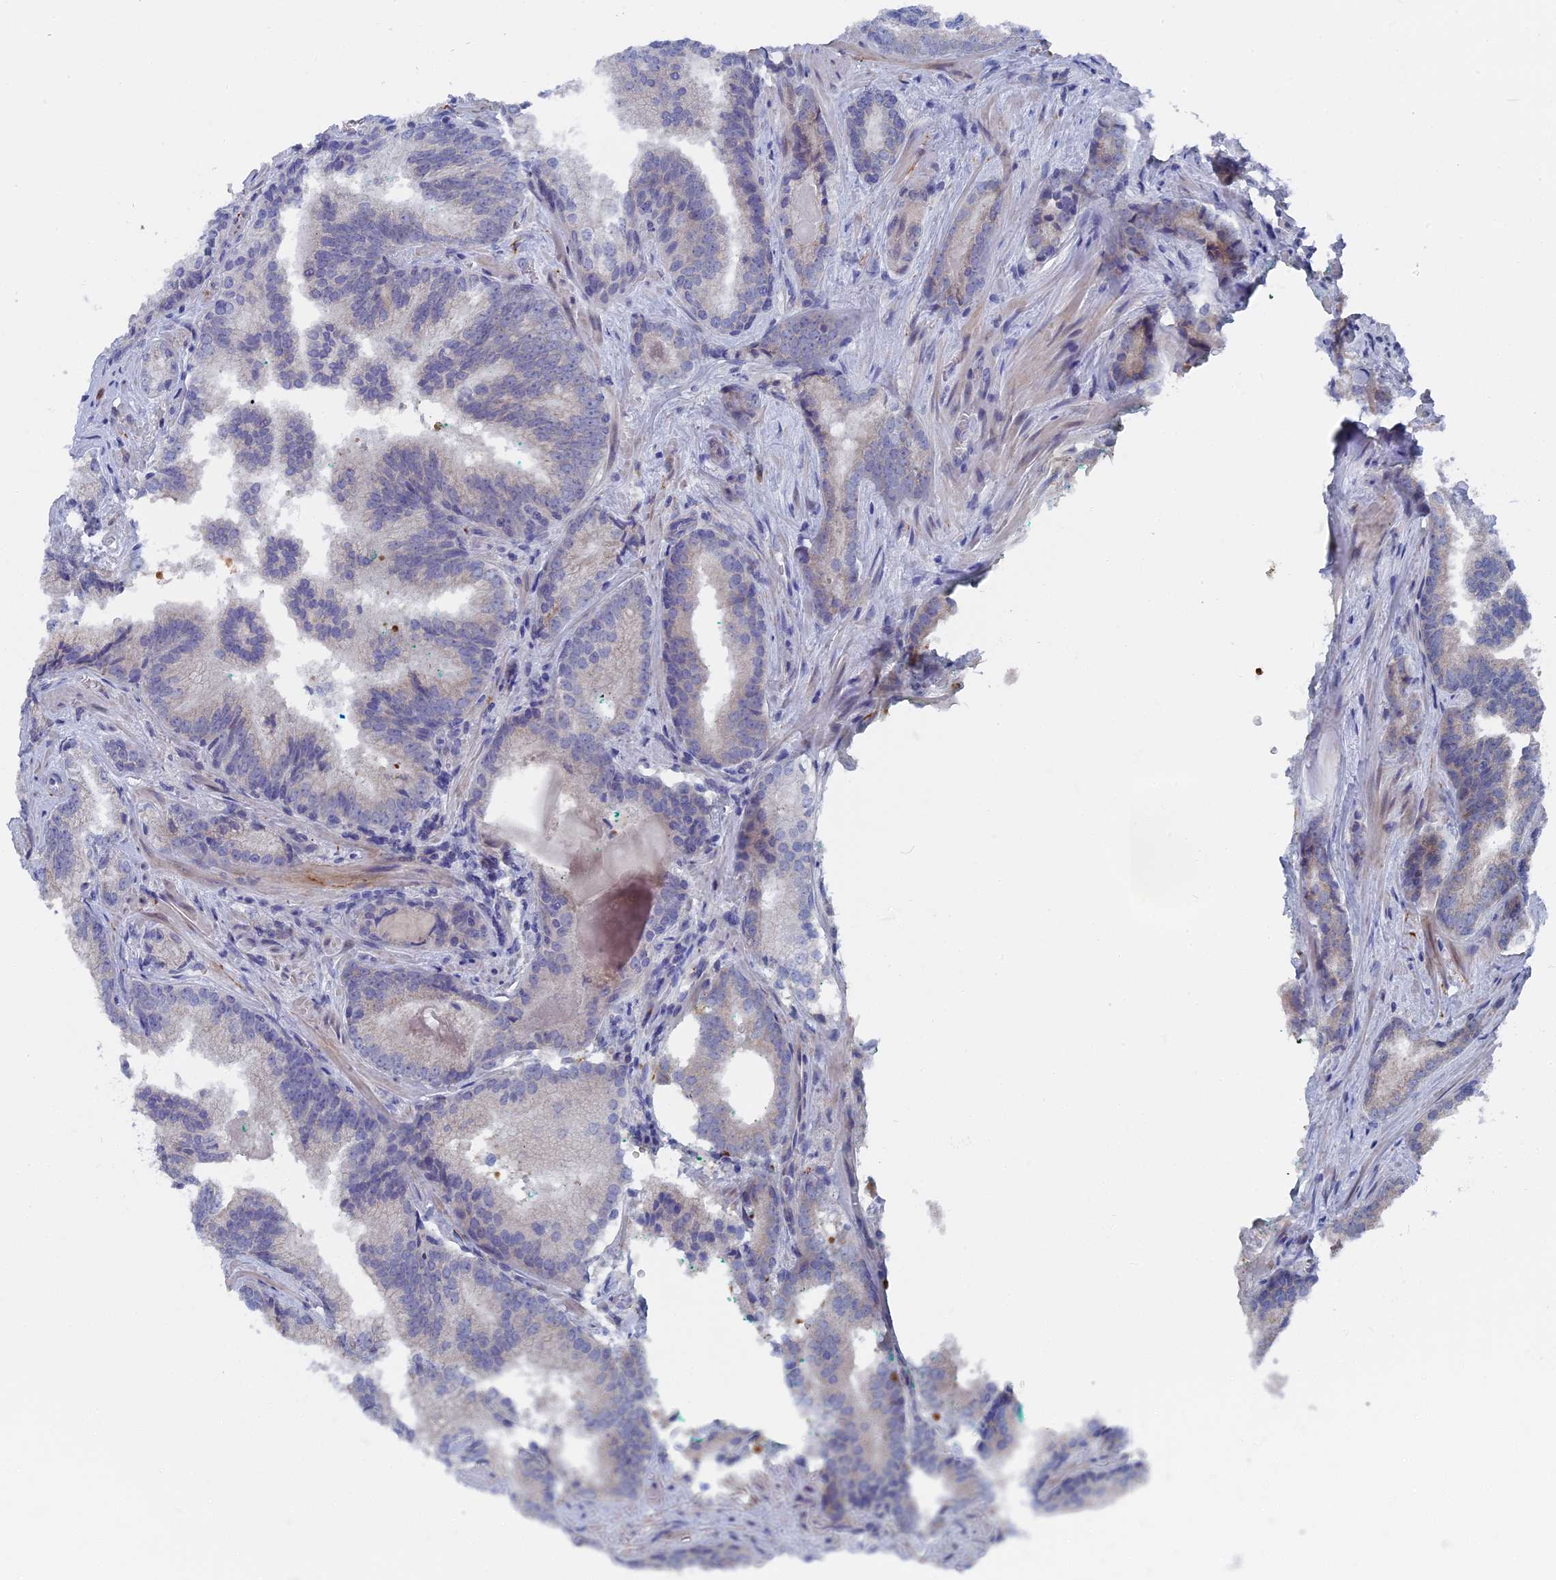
{"staining": {"intensity": "negative", "quantity": "none", "location": "none"}, "tissue": "prostate cancer", "cell_type": "Tumor cells", "image_type": "cancer", "snomed": [{"axis": "morphology", "description": "Adenocarcinoma, High grade"}, {"axis": "topography", "description": "Prostate"}], "caption": "High power microscopy histopathology image of an immunohistochemistry (IHC) photomicrograph of prostate cancer, revealing no significant staining in tumor cells. (DAB (3,3'-diaminobenzidine) IHC visualized using brightfield microscopy, high magnification).", "gene": "TMEM161A", "patient": {"sex": "male", "age": 63}}